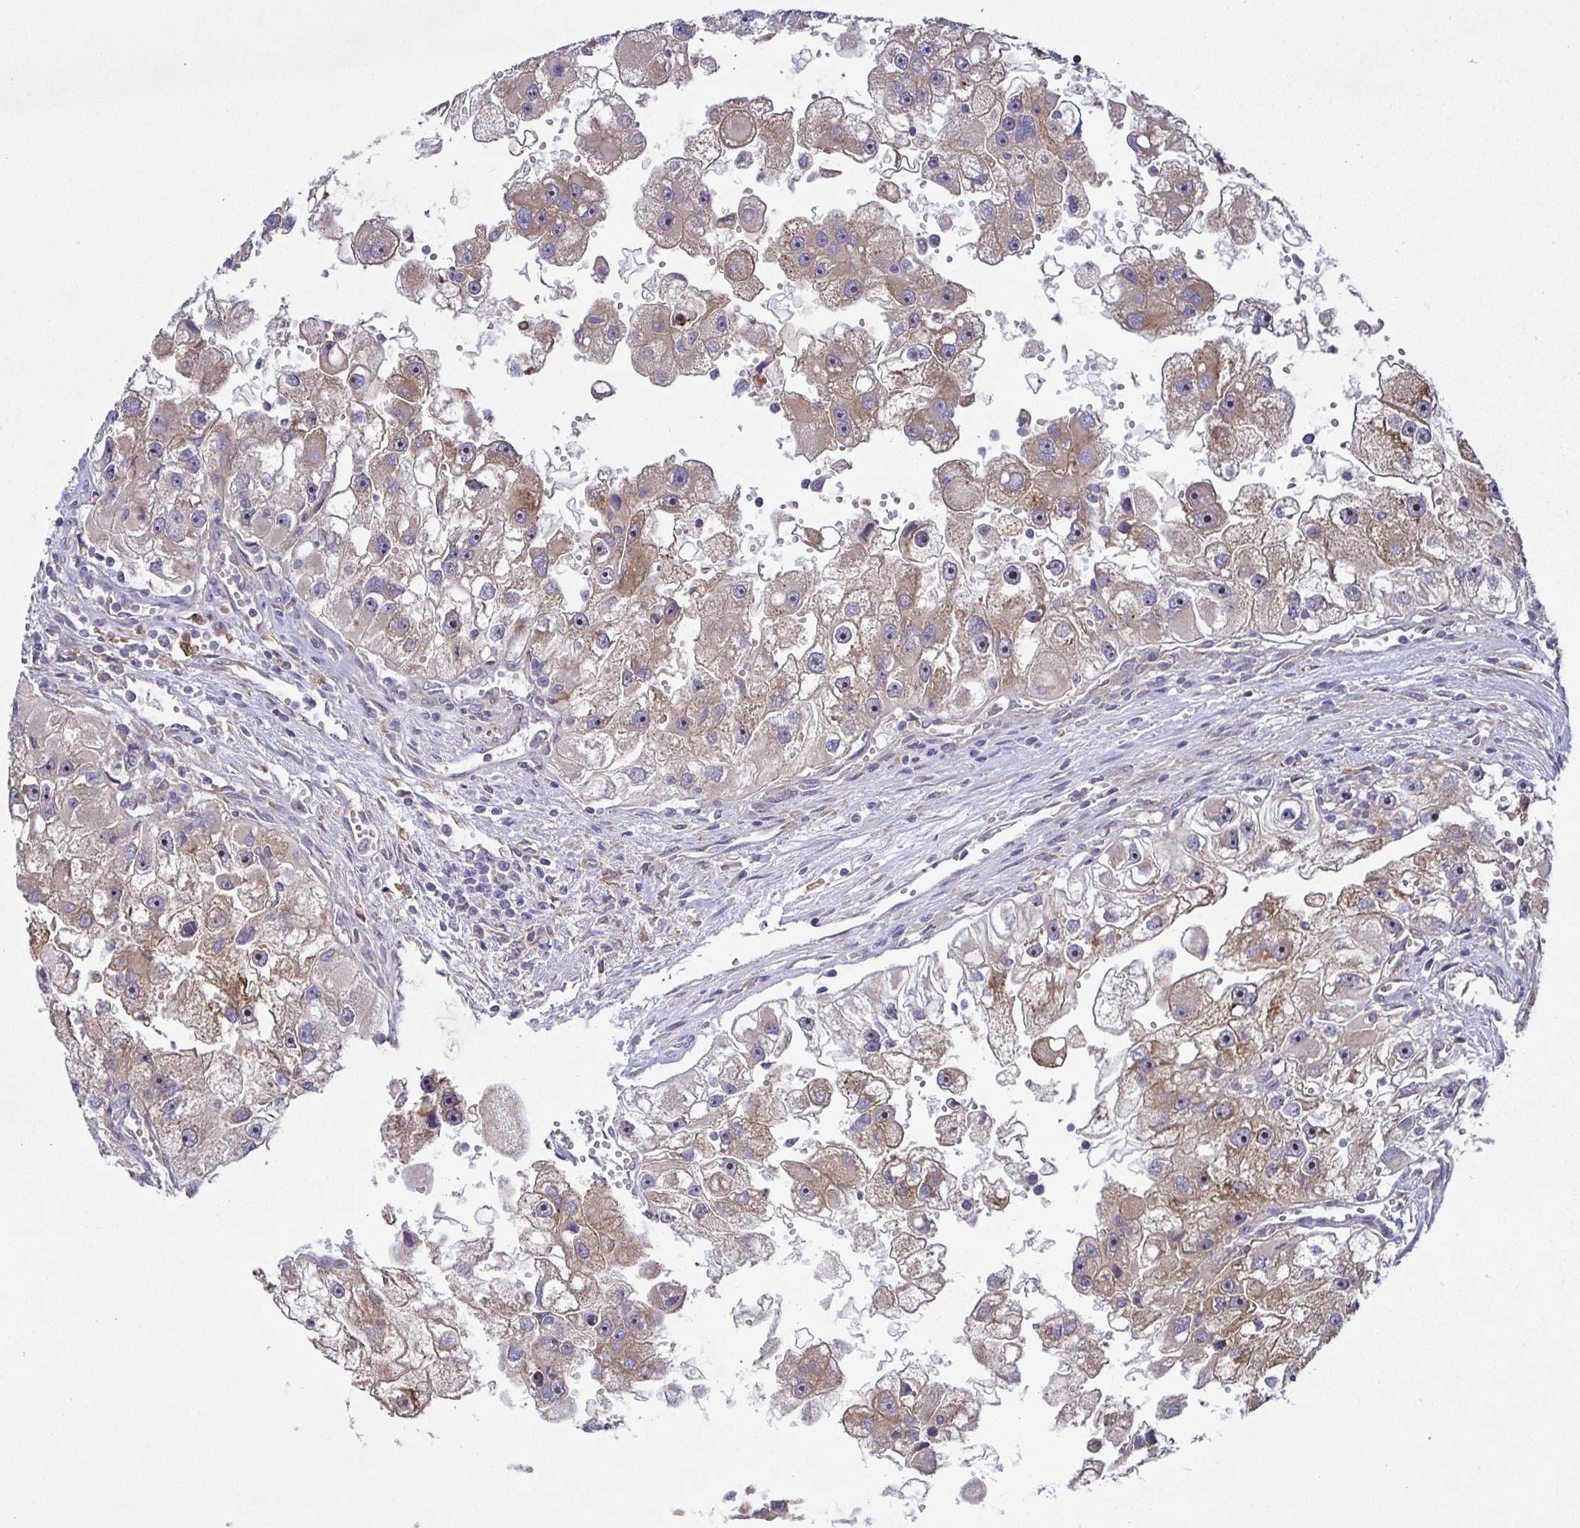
{"staining": {"intensity": "moderate", "quantity": ">75%", "location": "cytoplasmic/membranous"}, "tissue": "renal cancer", "cell_type": "Tumor cells", "image_type": "cancer", "snomed": [{"axis": "morphology", "description": "Adenocarcinoma, NOS"}, {"axis": "topography", "description": "Kidney"}], "caption": "IHC (DAB) staining of human adenocarcinoma (renal) reveals moderate cytoplasmic/membranous protein staining in about >75% of tumor cells.", "gene": "SNX8", "patient": {"sex": "male", "age": 63}}